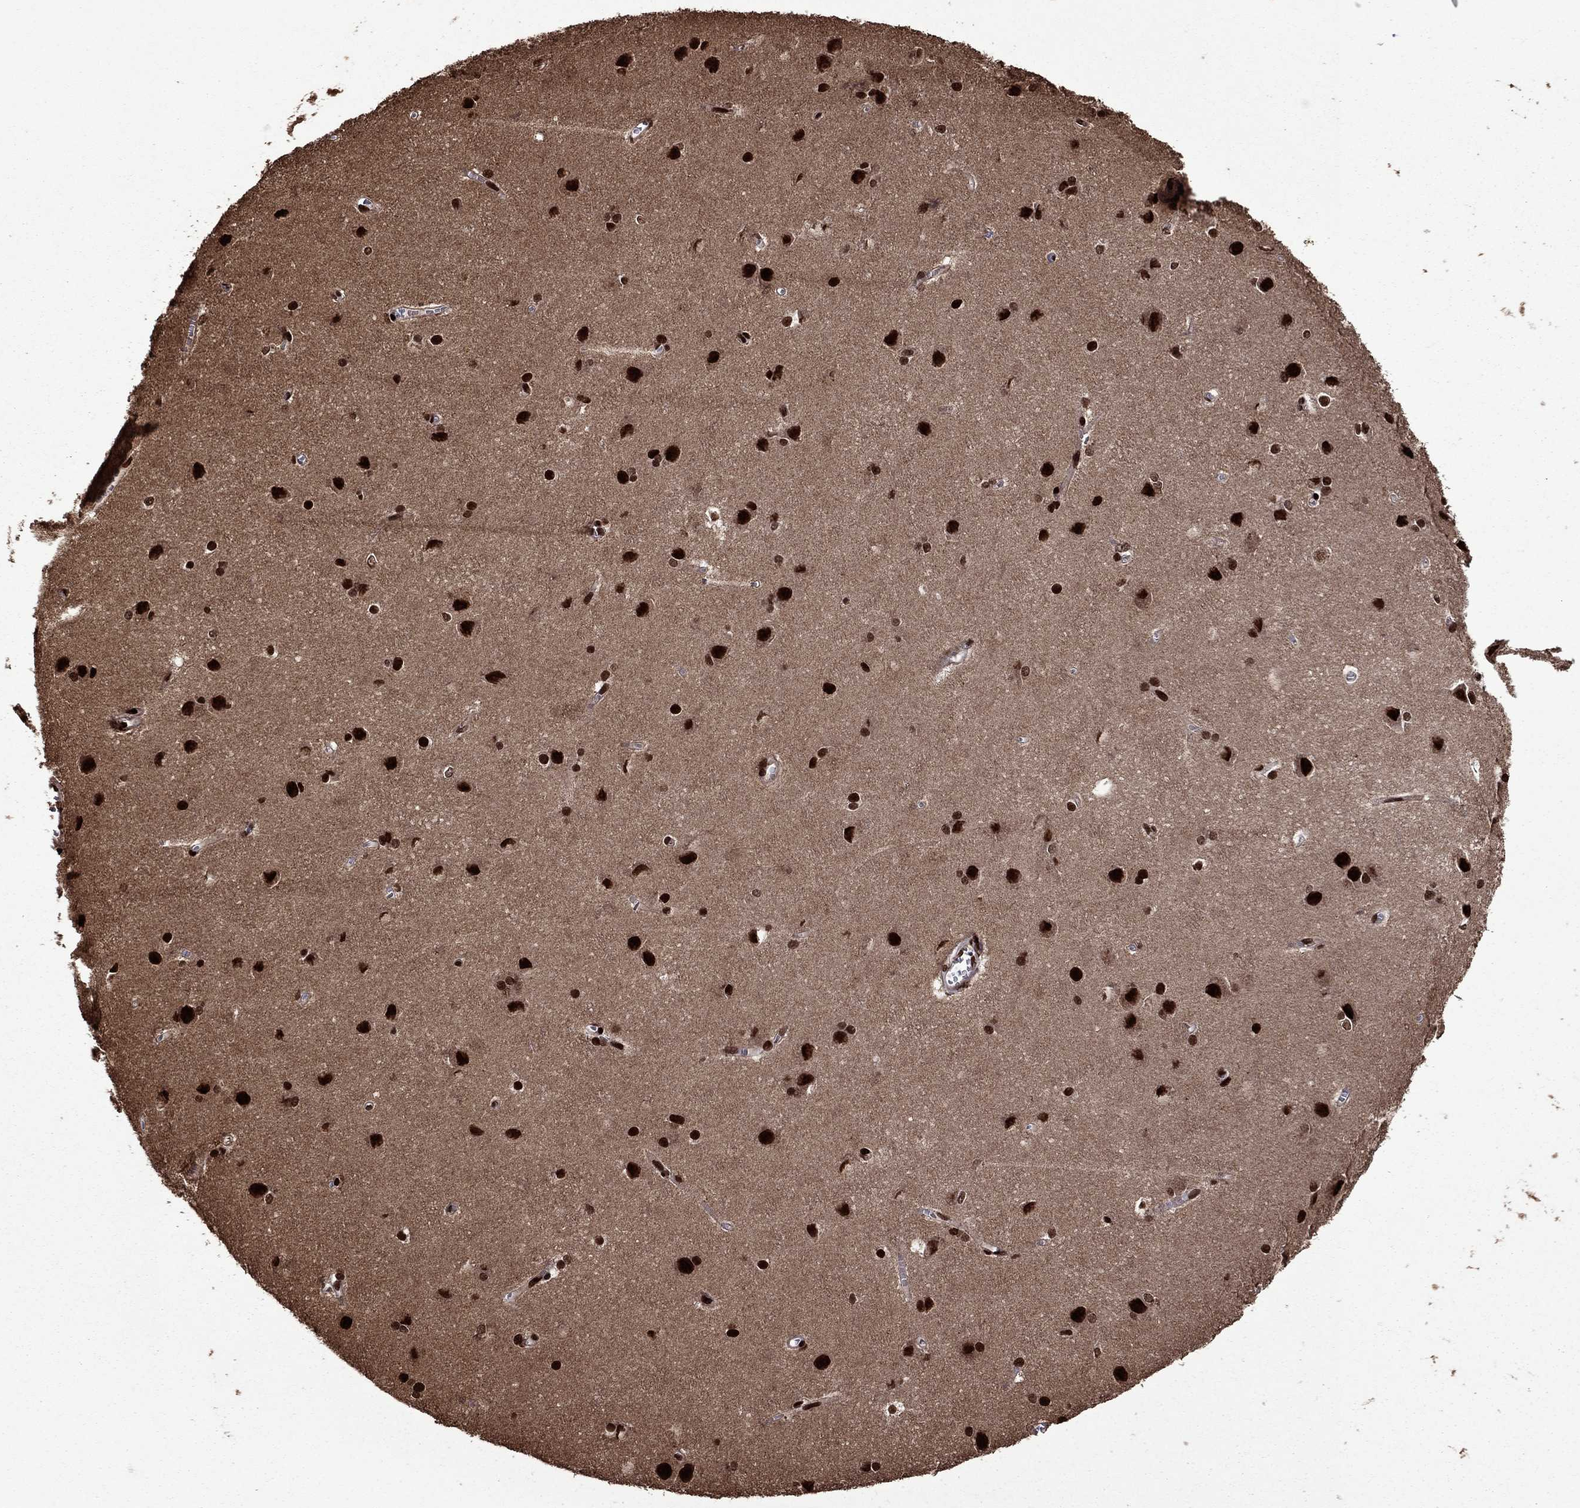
{"staining": {"intensity": "strong", "quantity": "25%-75%", "location": "nuclear"}, "tissue": "cerebral cortex", "cell_type": "Endothelial cells", "image_type": "normal", "snomed": [{"axis": "morphology", "description": "Normal tissue, NOS"}, {"axis": "topography", "description": "Cerebral cortex"}], "caption": "The micrograph shows immunohistochemical staining of unremarkable cerebral cortex. There is strong nuclear staining is present in approximately 25%-75% of endothelial cells.", "gene": "LIMK1", "patient": {"sex": "male", "age": 37}}